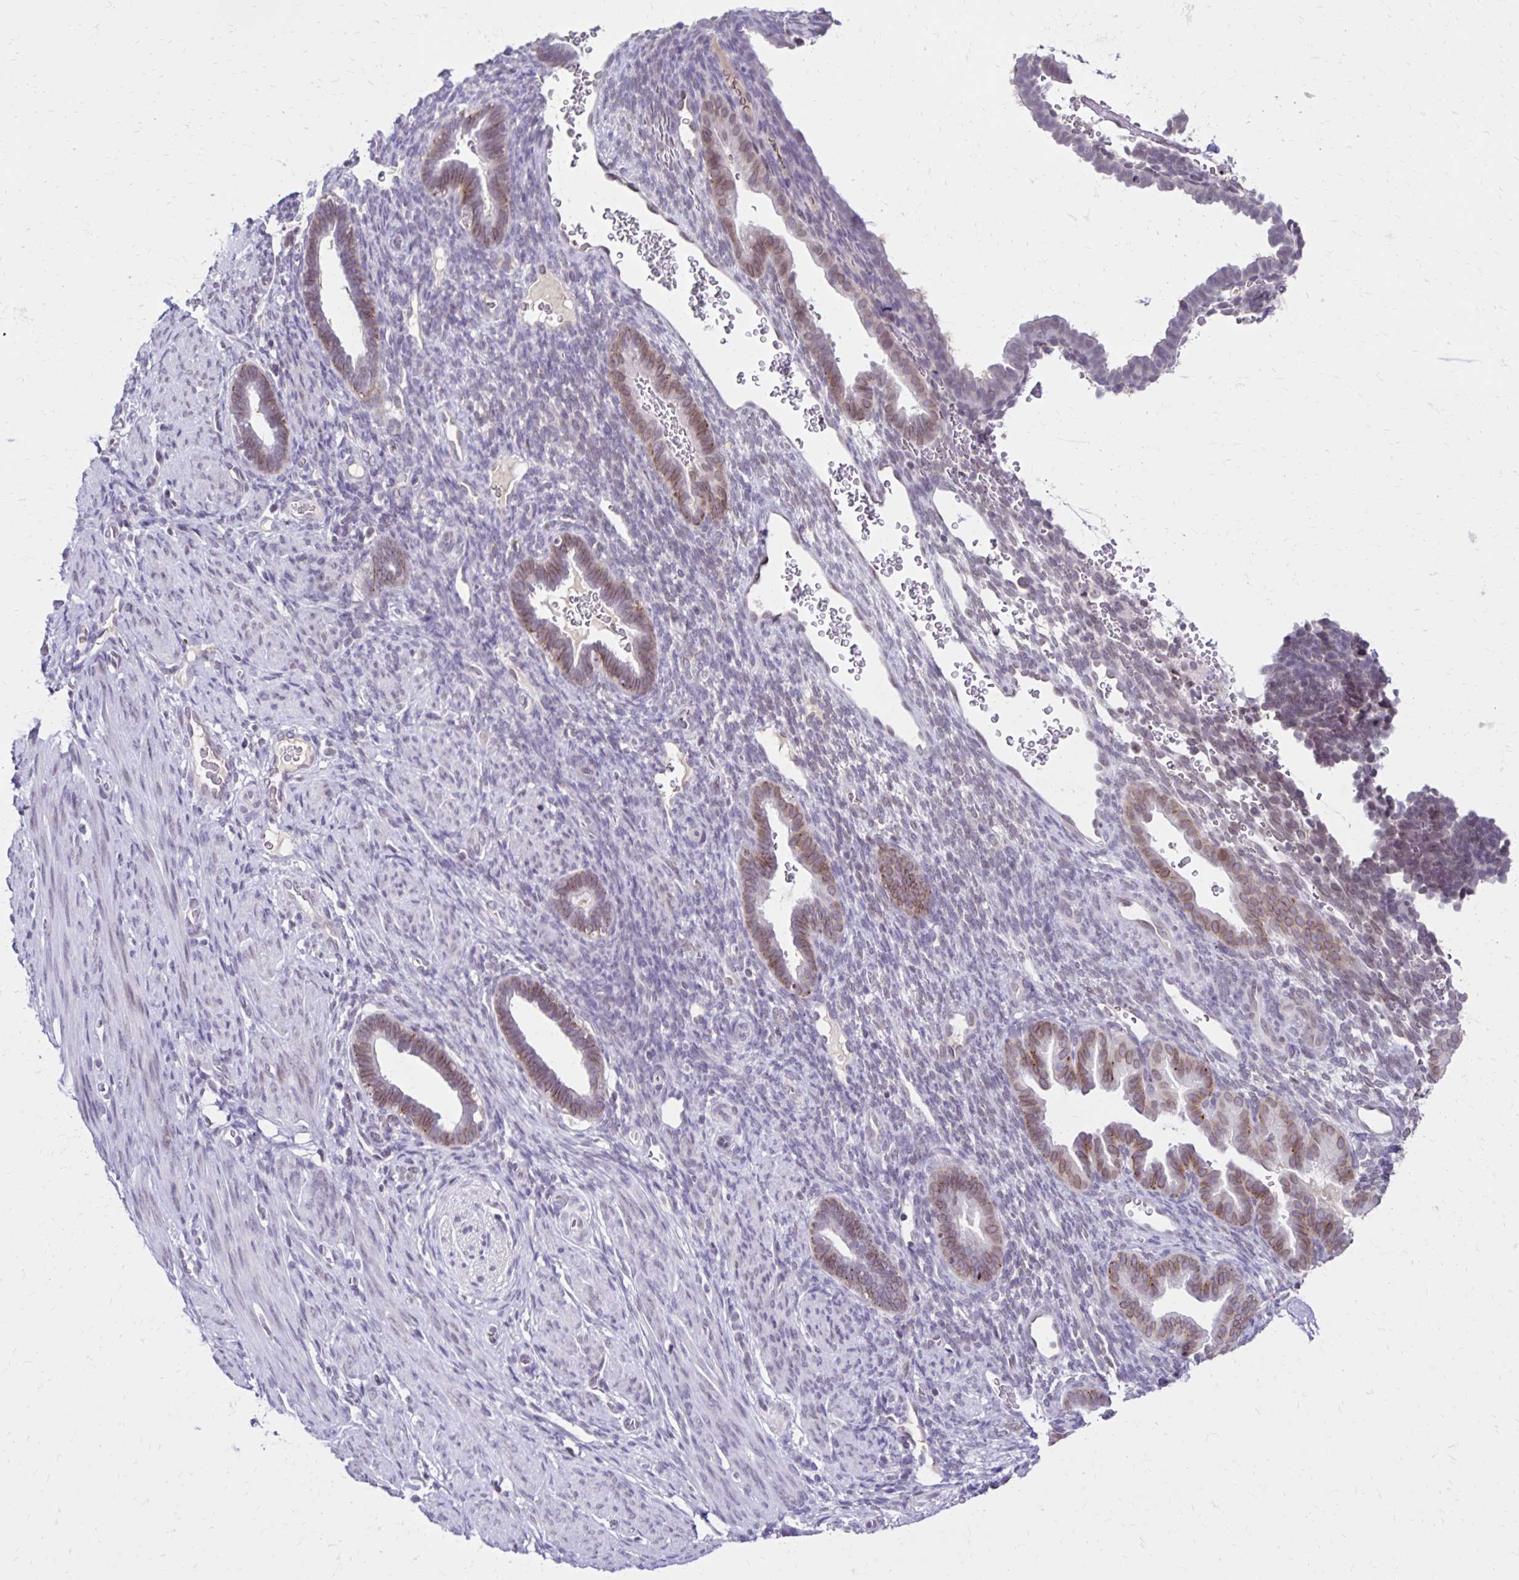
{"staining": {"intensity": "weak", "quantity": "25%-75%", "location": "cytoplasmic/membranous"}, "tissue": "endometrium", "cell_type": "Glandular cells", "image_type": "normal", "snomed": [{"axis": "morphology", "description": "Normal tissue, NOS"}, {"axis": "topography", "description": "Endometrium"}], "caption": "A photomicrograph showing weak cytoplasmic/membranous positivity in approximately 25%-75% of glandular cells in normal endometrium, as visualized by brown immunohistochemical staining.", "gene": "FAM166C", "patient": {"sex": "female", "age": 34}}